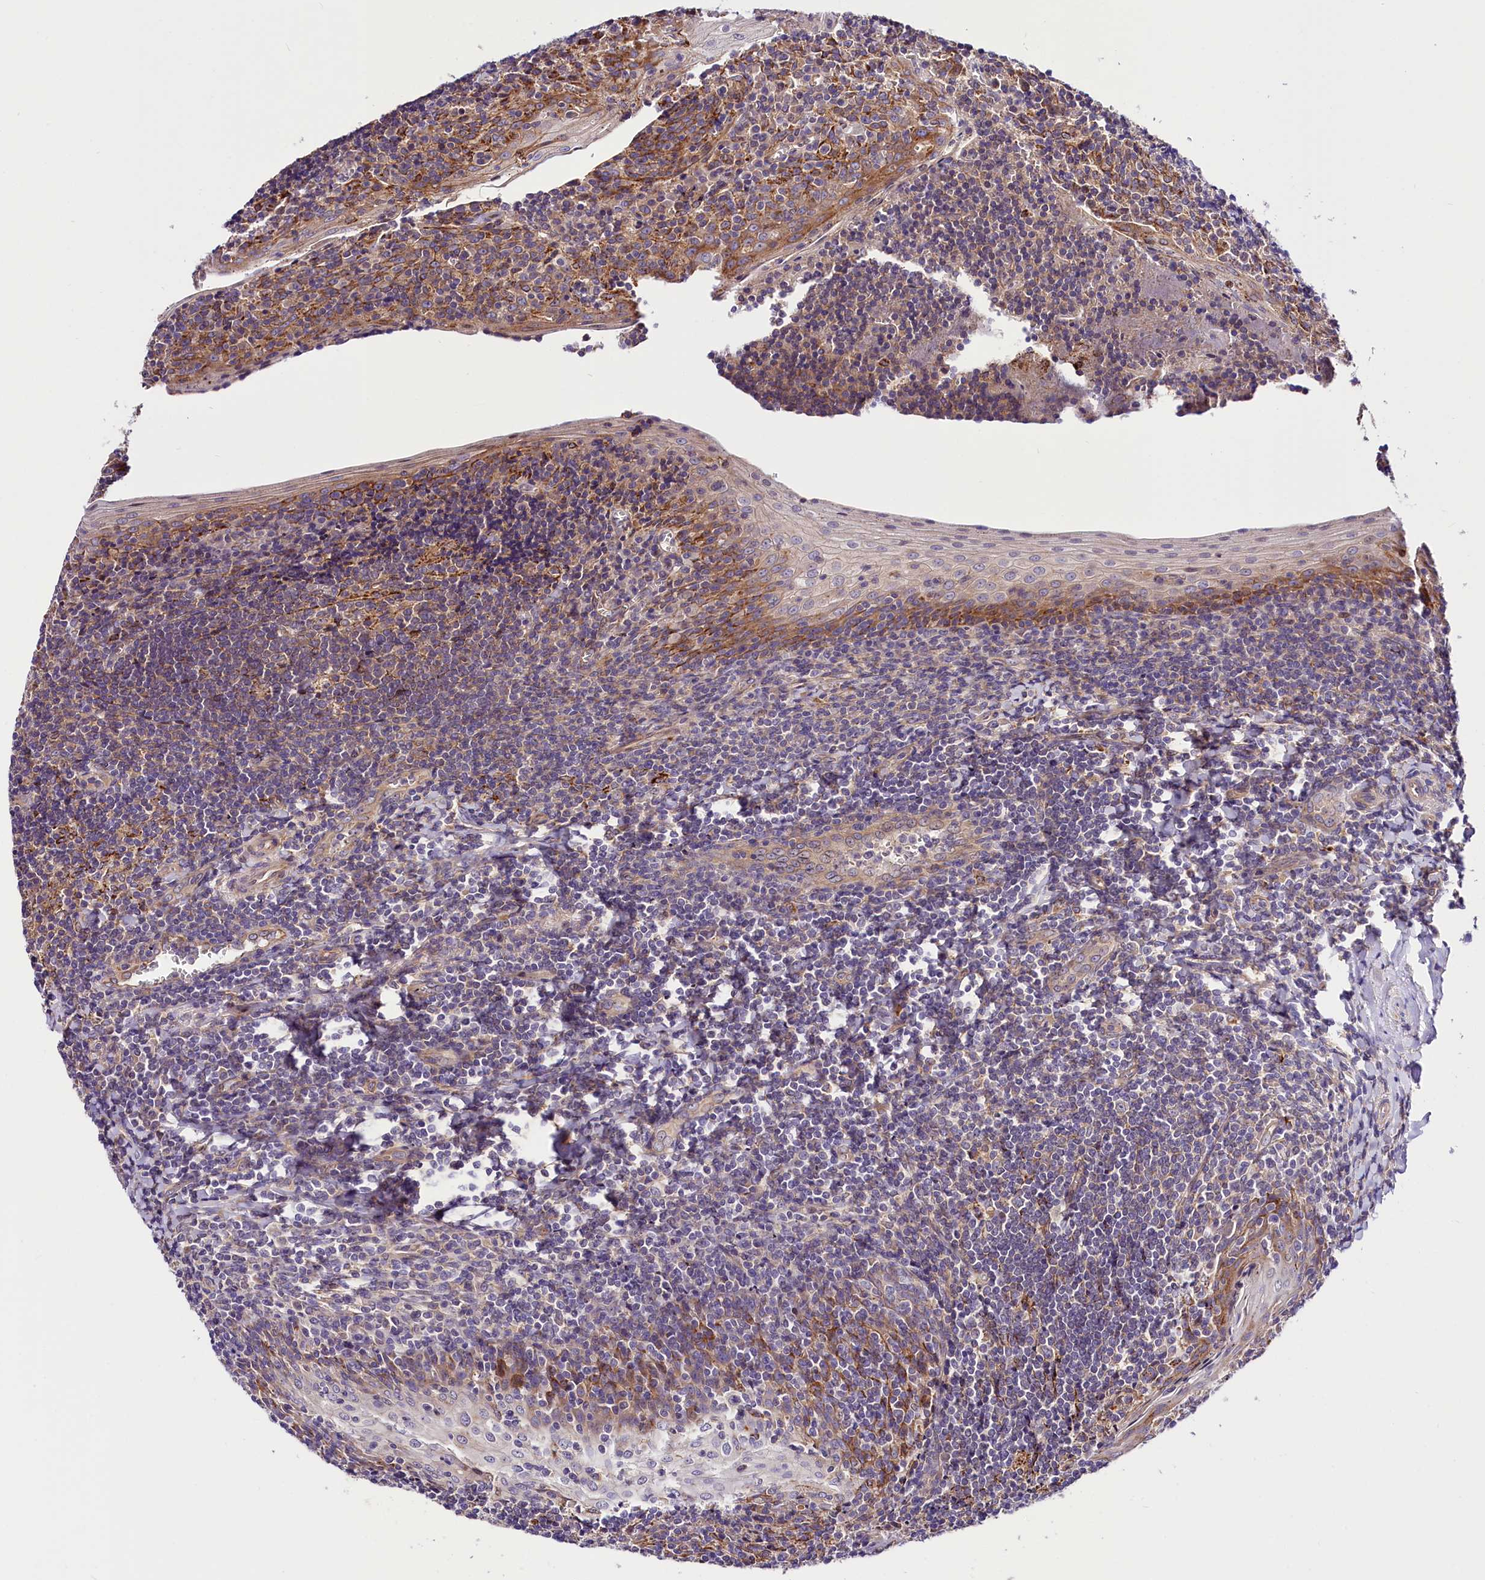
{"staining": {"intensity": "moderate", "quantity": "<25%", "location": "cytoplasmic/membranous"}, "tissue": "tonsil", "cell_type": "Germinal center cells", "image_type": "normal", "snomed": [{"axis": "morphology", "description": "Normal tissue, NOS"}, {"axis": "topography", "description": "Tonsil"}], "caption": "The immunohistochemical stain highlights moderate cytoplasmic/membranous expression in germinal center cells of unremarkable tonsil. Nuclei are stained in blue.", "gene": "ARMC6", "patient": {"sex": "male", "age": 27}}